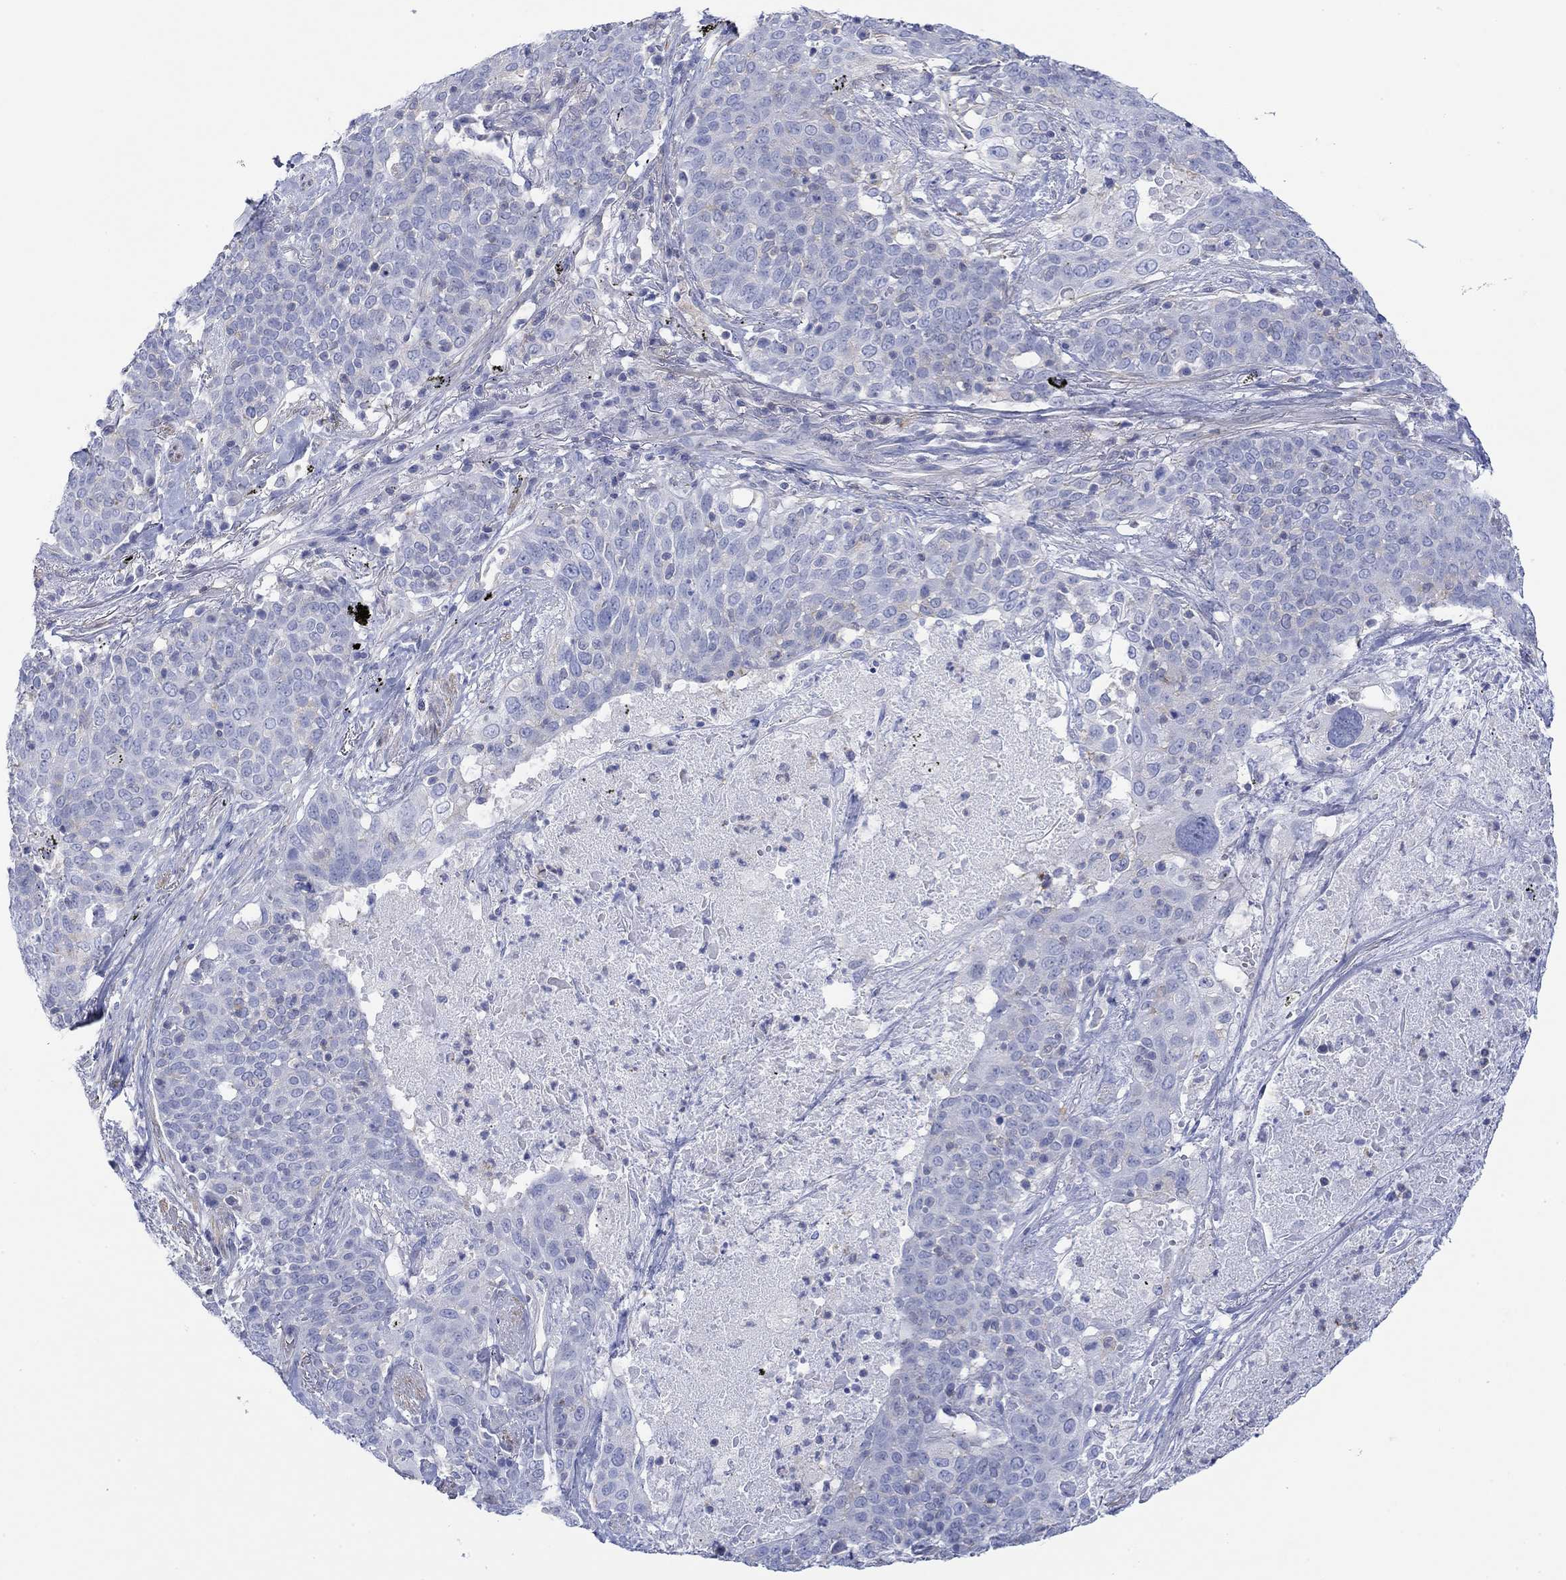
{"staining": {"intensity": "negative", "quantity": "none", "location": "none"}, "tissue": "lung cancer", "cell_type": "Tumor cells", "image_type": "cancer", "snomed": [{"axis": "morphology", "description": "Squamous cell carcinoma, NOS"}, {"axis": "topography", "description": "Lung"}], "caption": "A micrograph of human squamous cell carcinoma (lung) is negative for staining in tumor cells.", "gene": "PPIL6", "patient": {"sex": "male", "age": 82}}